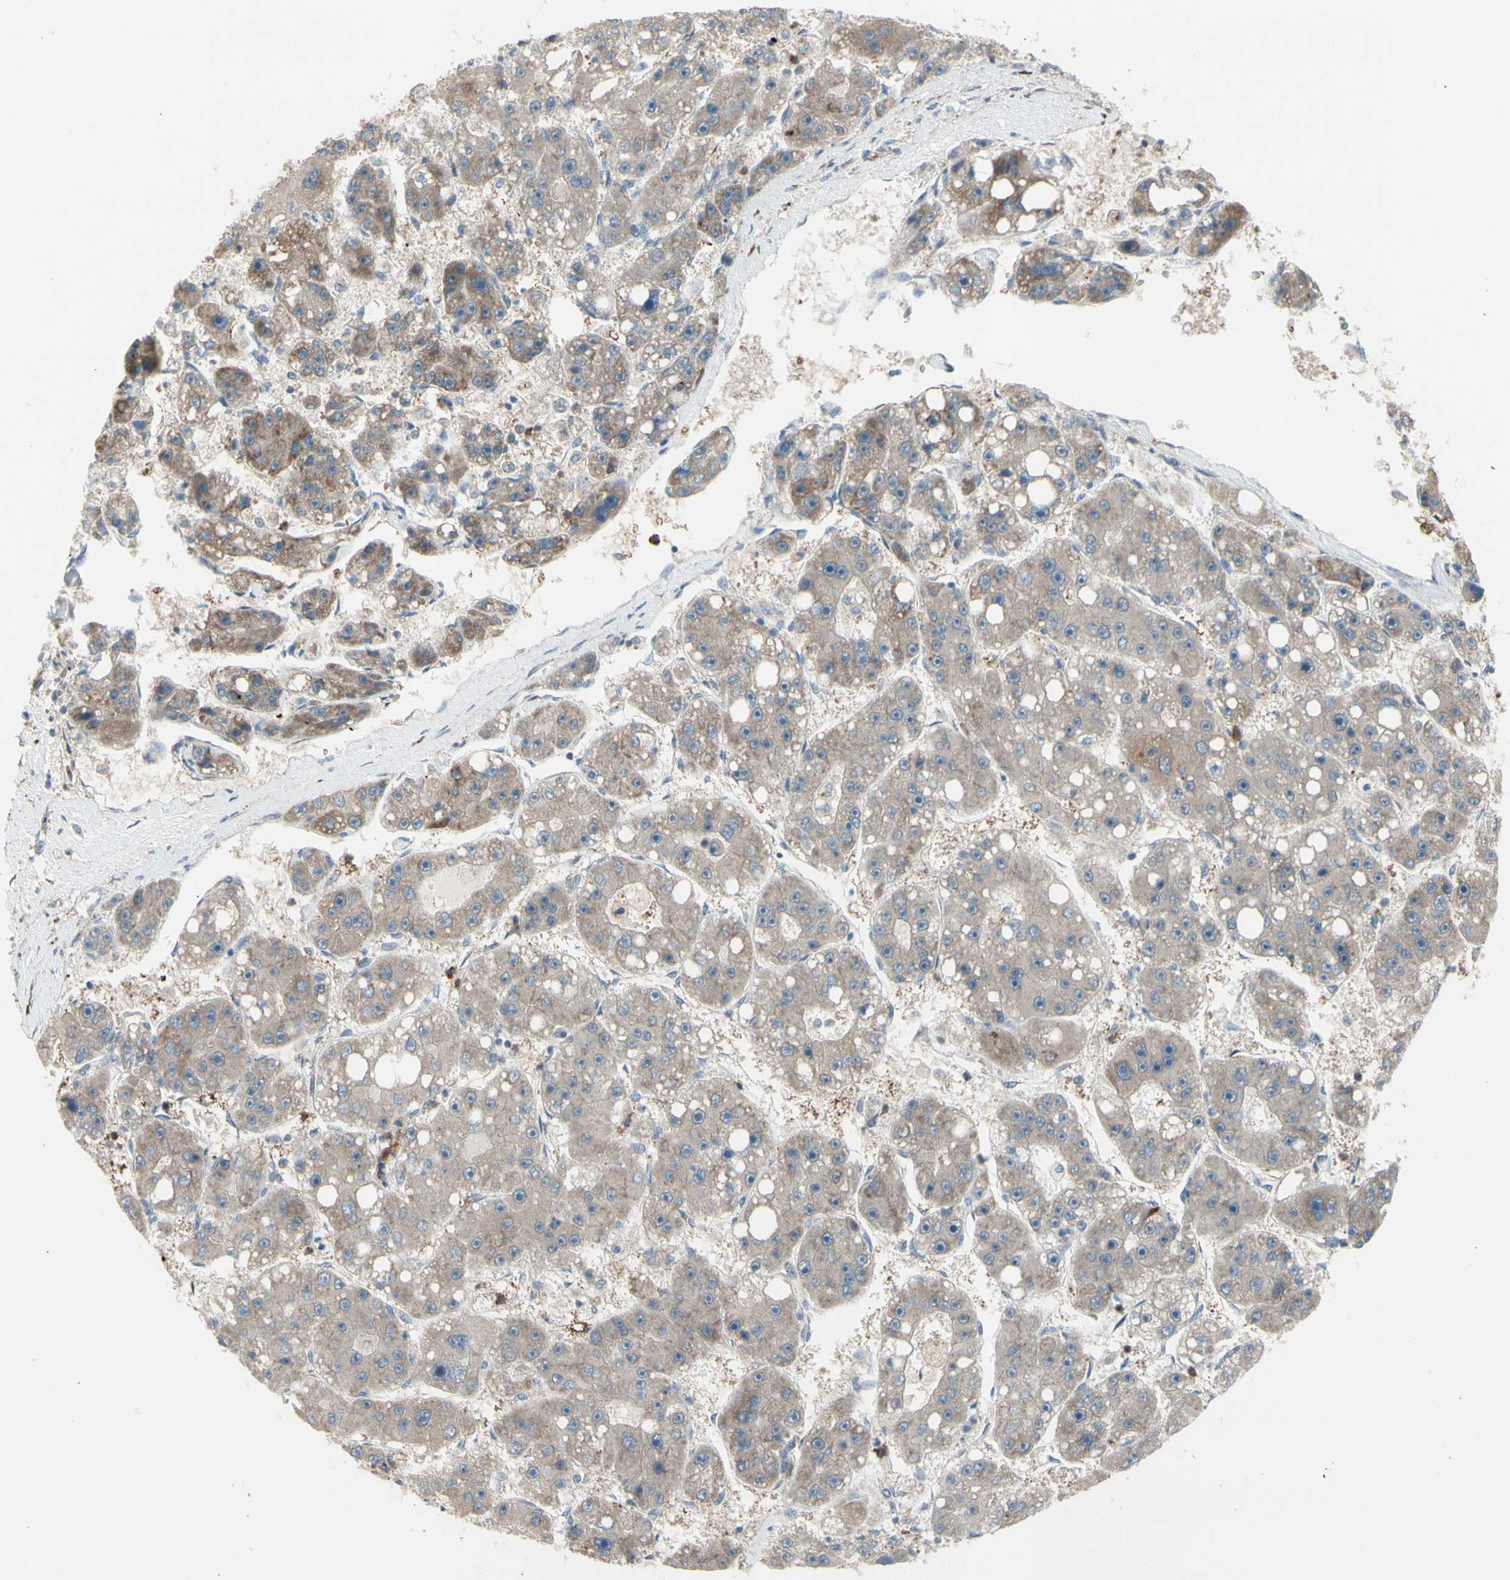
{"staining": {"intensity": "weak", "quantity": "25%-75%", "location": "cytoplasmic/membranous"}, "tissue": "liver cancer", "cell_type": "Tumor cells", "image_type": "cancer", "snomed": [{"axis": "morphology", "description": "Carcinoma, Hepatocellular, NOS"}, {"axis": "topography", "description": "Liver"}], "caption": "Immunohistochemistry (DAB (3,3'-diaminobenzidine)) staining of human liver hepatocellular carcinoma displays weak cytoplasmic/membranous protein positivity in about 25%-75% of tumor cells.", "gene": "GALNT5", "patient": {"sex": "female", "age": 61}}